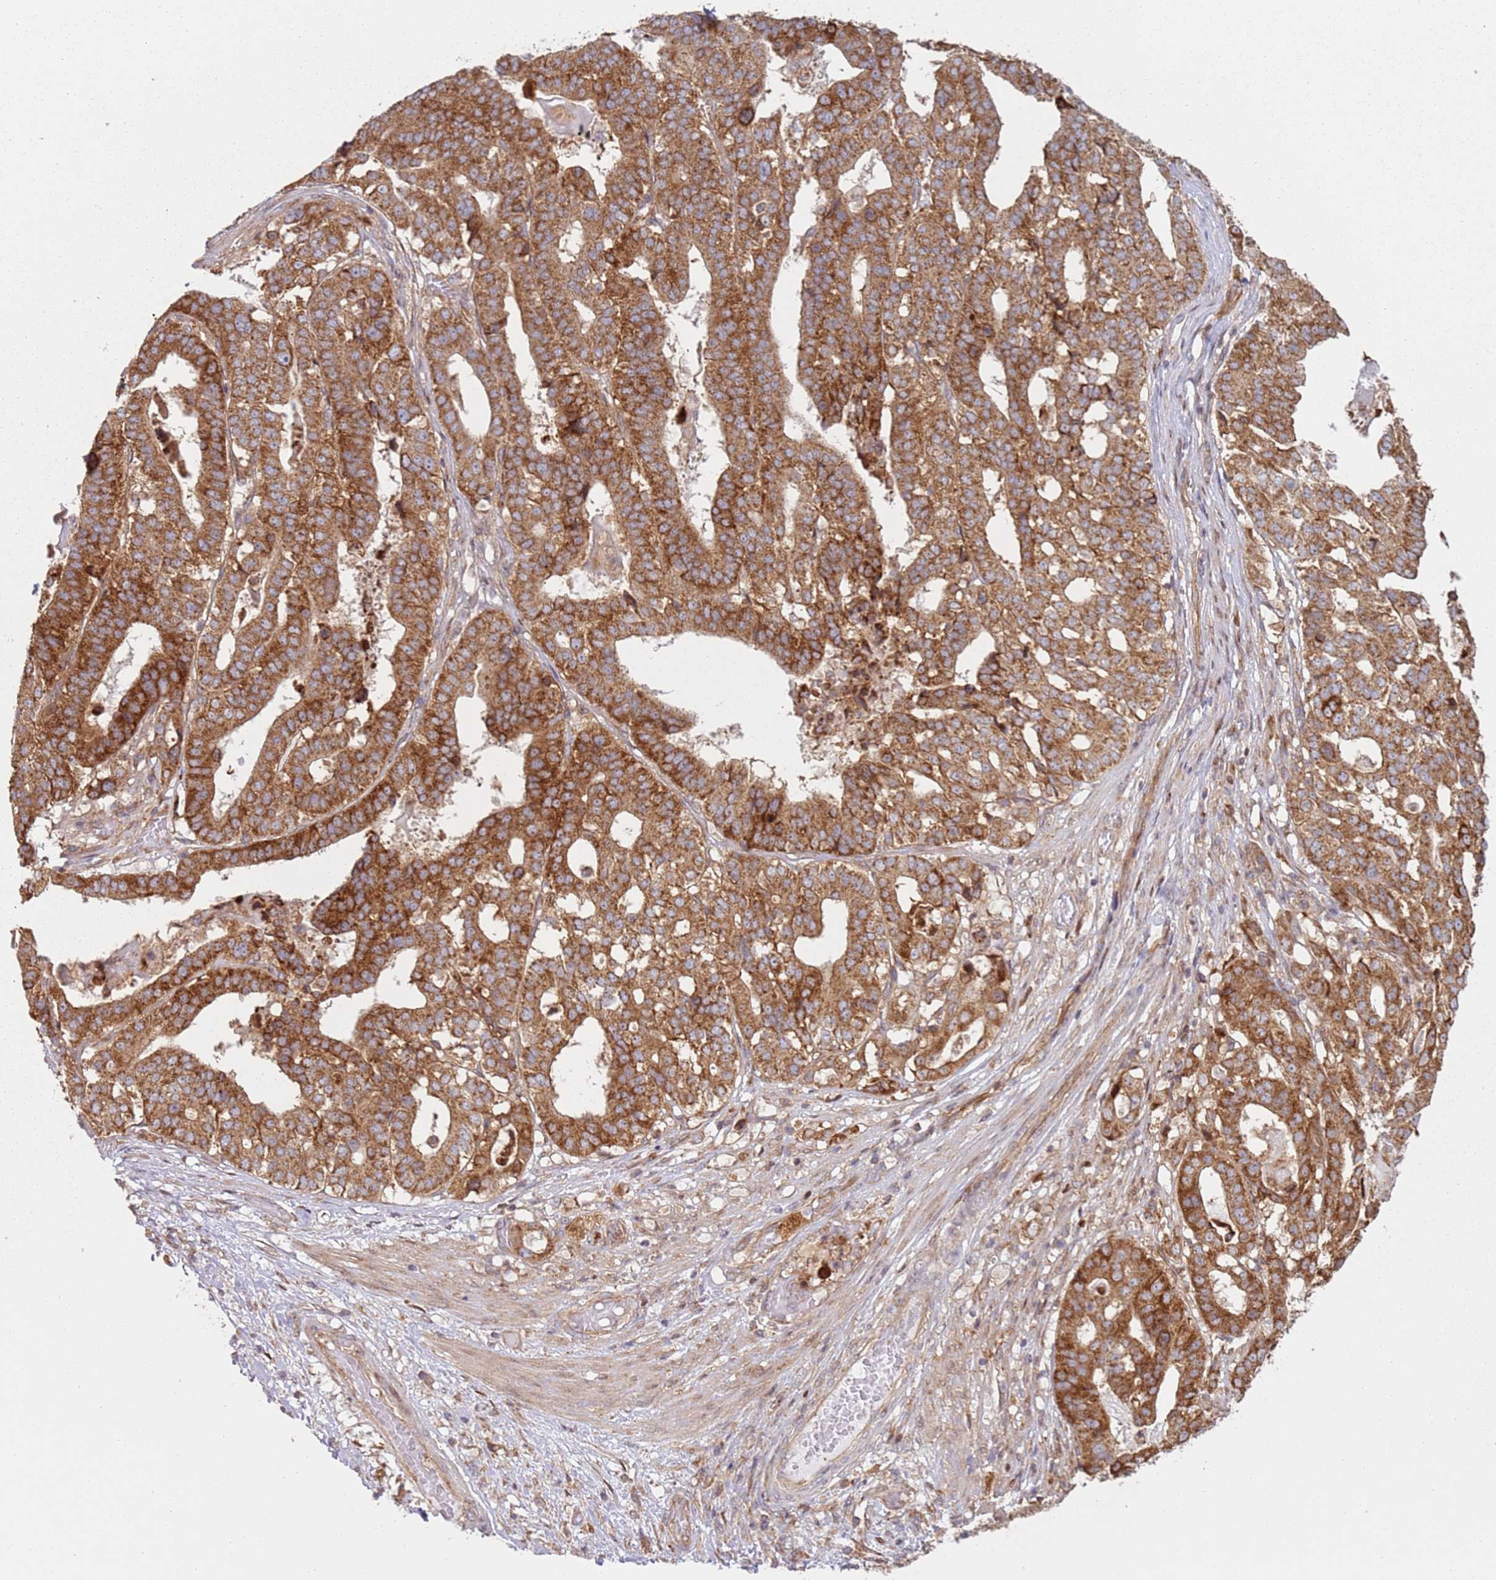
{"staining": {"intensity": "strong", "quantity": ">75%", "location": "cytoplasmic/membranous"}, "tissue": "stomach cancer", "cell_type": "Tumor cells", "image_type": "cancer", "snomed": [{"axis": "morphology", "description": "Adenocarcinoma, NOS"}, {"axis": "topography", "description": "Stomach"}], "caption": "This histopathology image demonstrates stomach adenocarcinoma stained with immunohistochemistry to label a protein in brown. The cytoplasmic/membranous of tumor cells show strong positivity for the protein. Nuclei are counter-stained blue.", "gene": "HNRNPLL", "patient": {"sex": "male", "age": 48}}